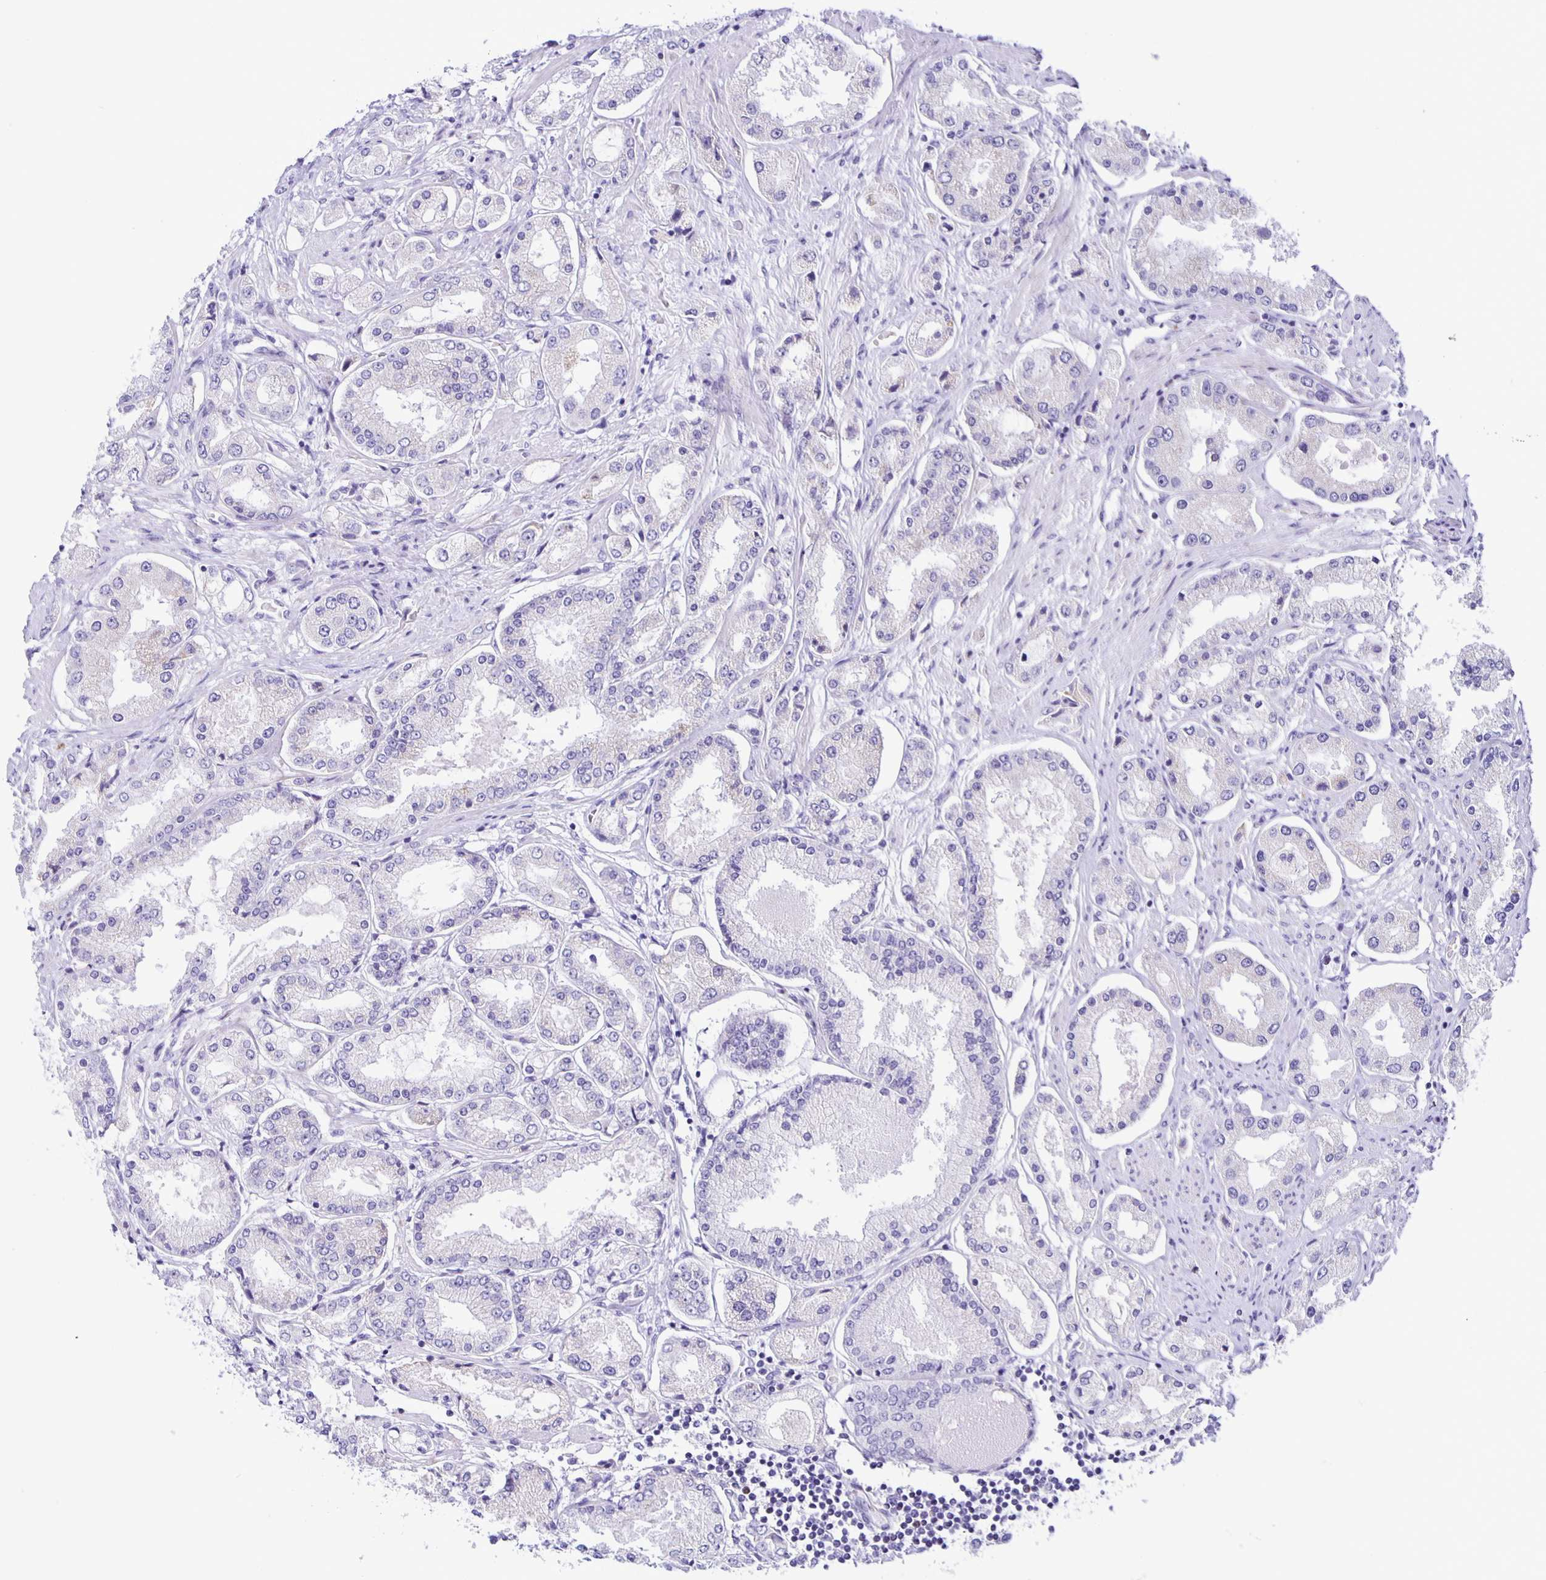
{"staining": {"intensity": "negative", "quantity": "none", "location": "none"}, "tissue": "prostate cancer", "cell_type": "Tumor cells", "image_type": "cancer", "snomed": [{"axis": "morphology", "description": "Adenocarcinoma, High grade"}, {"axis": "topography", "description": "Prostate"}], "caption": "The image displays no significant expression in tumor cells of adenocarcinoma (high-grade) (prostate).", "gene": "AQP6", "patient": {"sex": "male", "age": 69}}